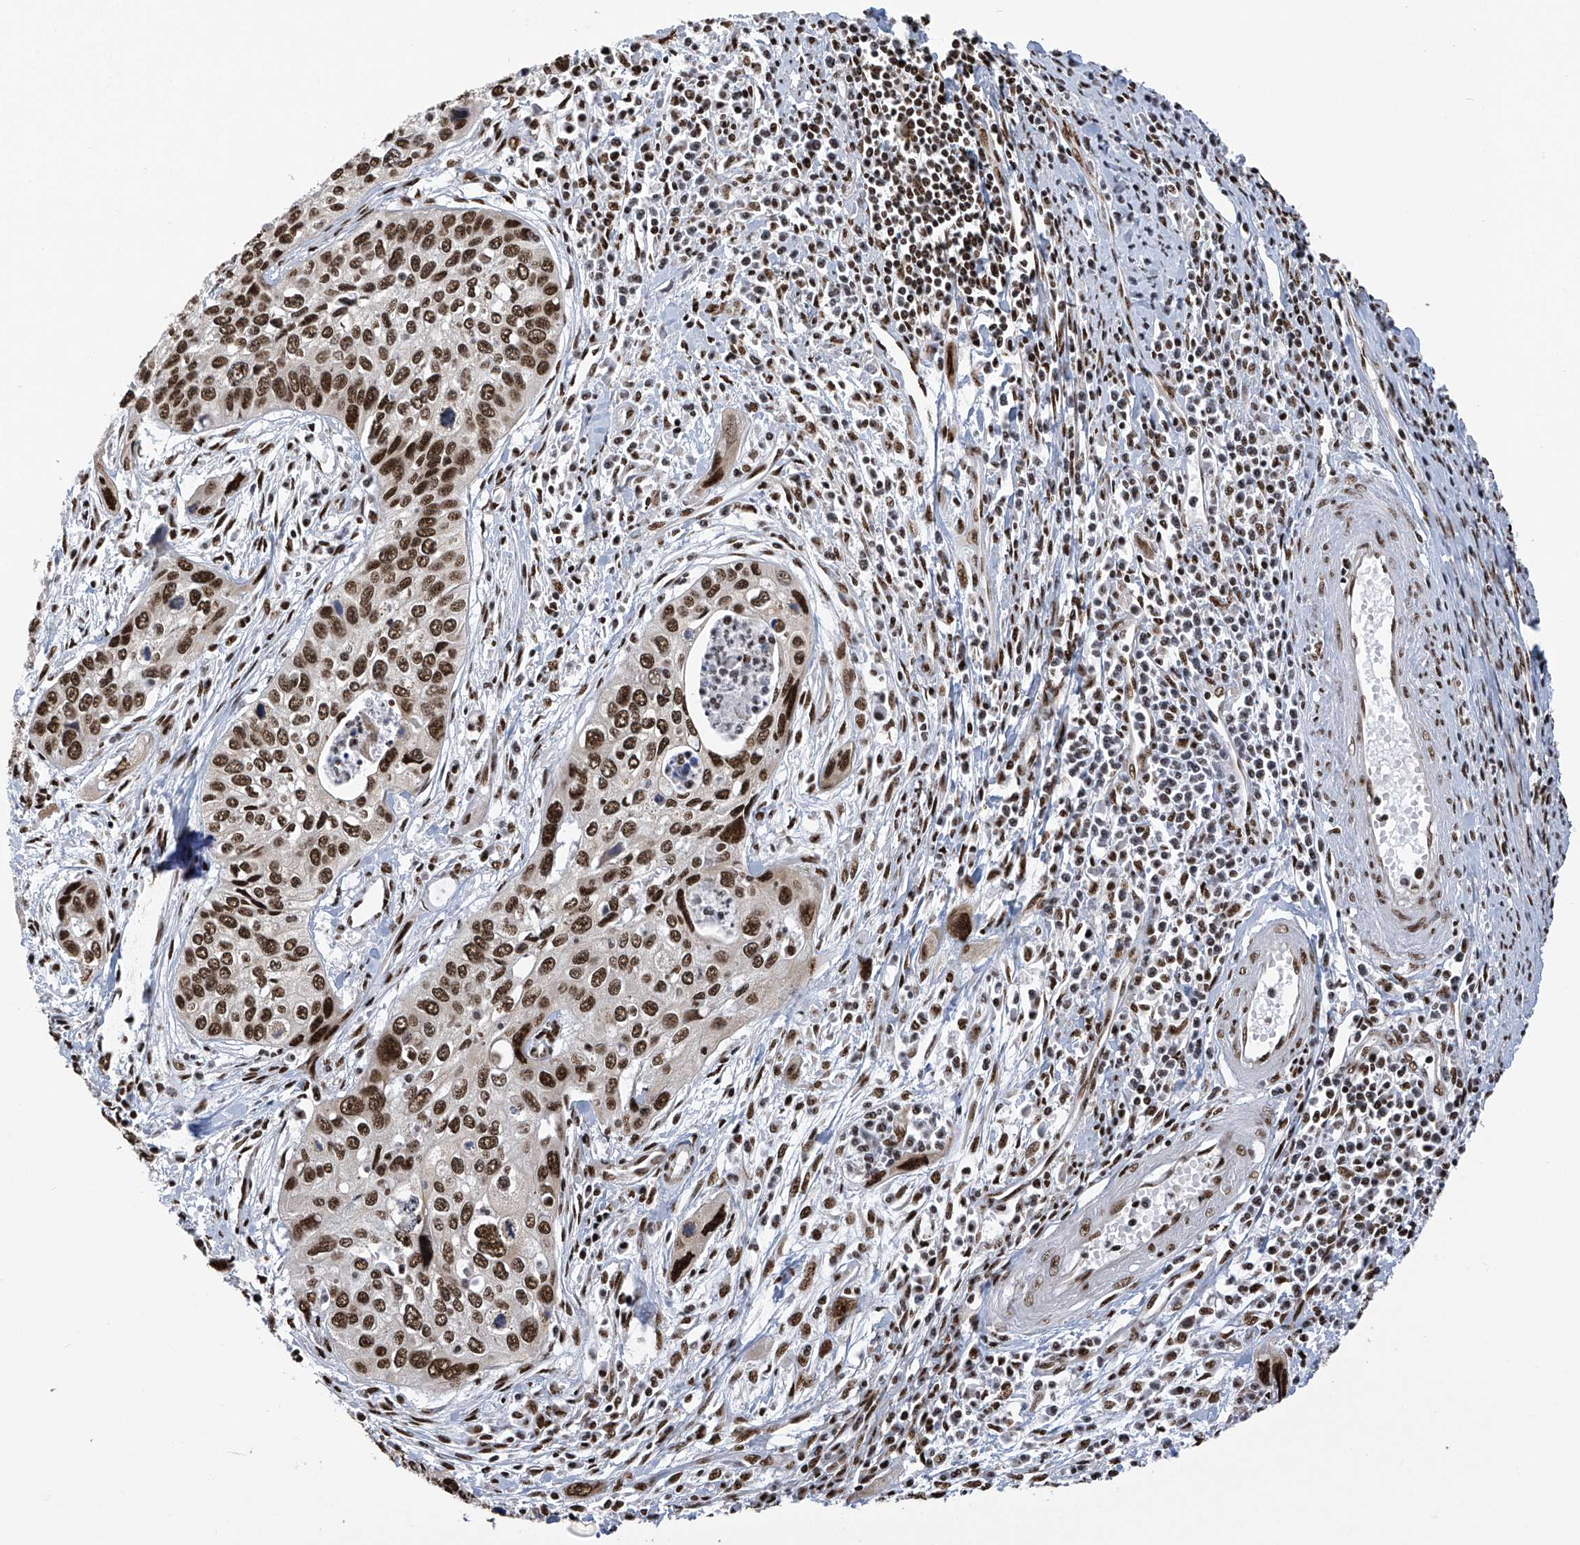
{"staining": {"intensity": "strong", "quantity": ">75%", "location": "nuclear"}, "tissue": "cervical cancer", "cell_type": "Tumor cells", "image_type": "cancer", "snomed": [{"axis": "morphology", "description": "Squamous cell carcinoma, NOS"}, {"axis": "topography", "description": "Cervix"}], "caption": "Immunohistochemistry micrograph of neoplastic tissue: human cervical cancer stained using immunohistochemistry (IHC) displays high levels of strong protein expression localized specifically in the nuclear of tumor cells, appearing as a nuclear brown color.", "gene": "APLF", "patient": {"sex": "female", "age": 55}}